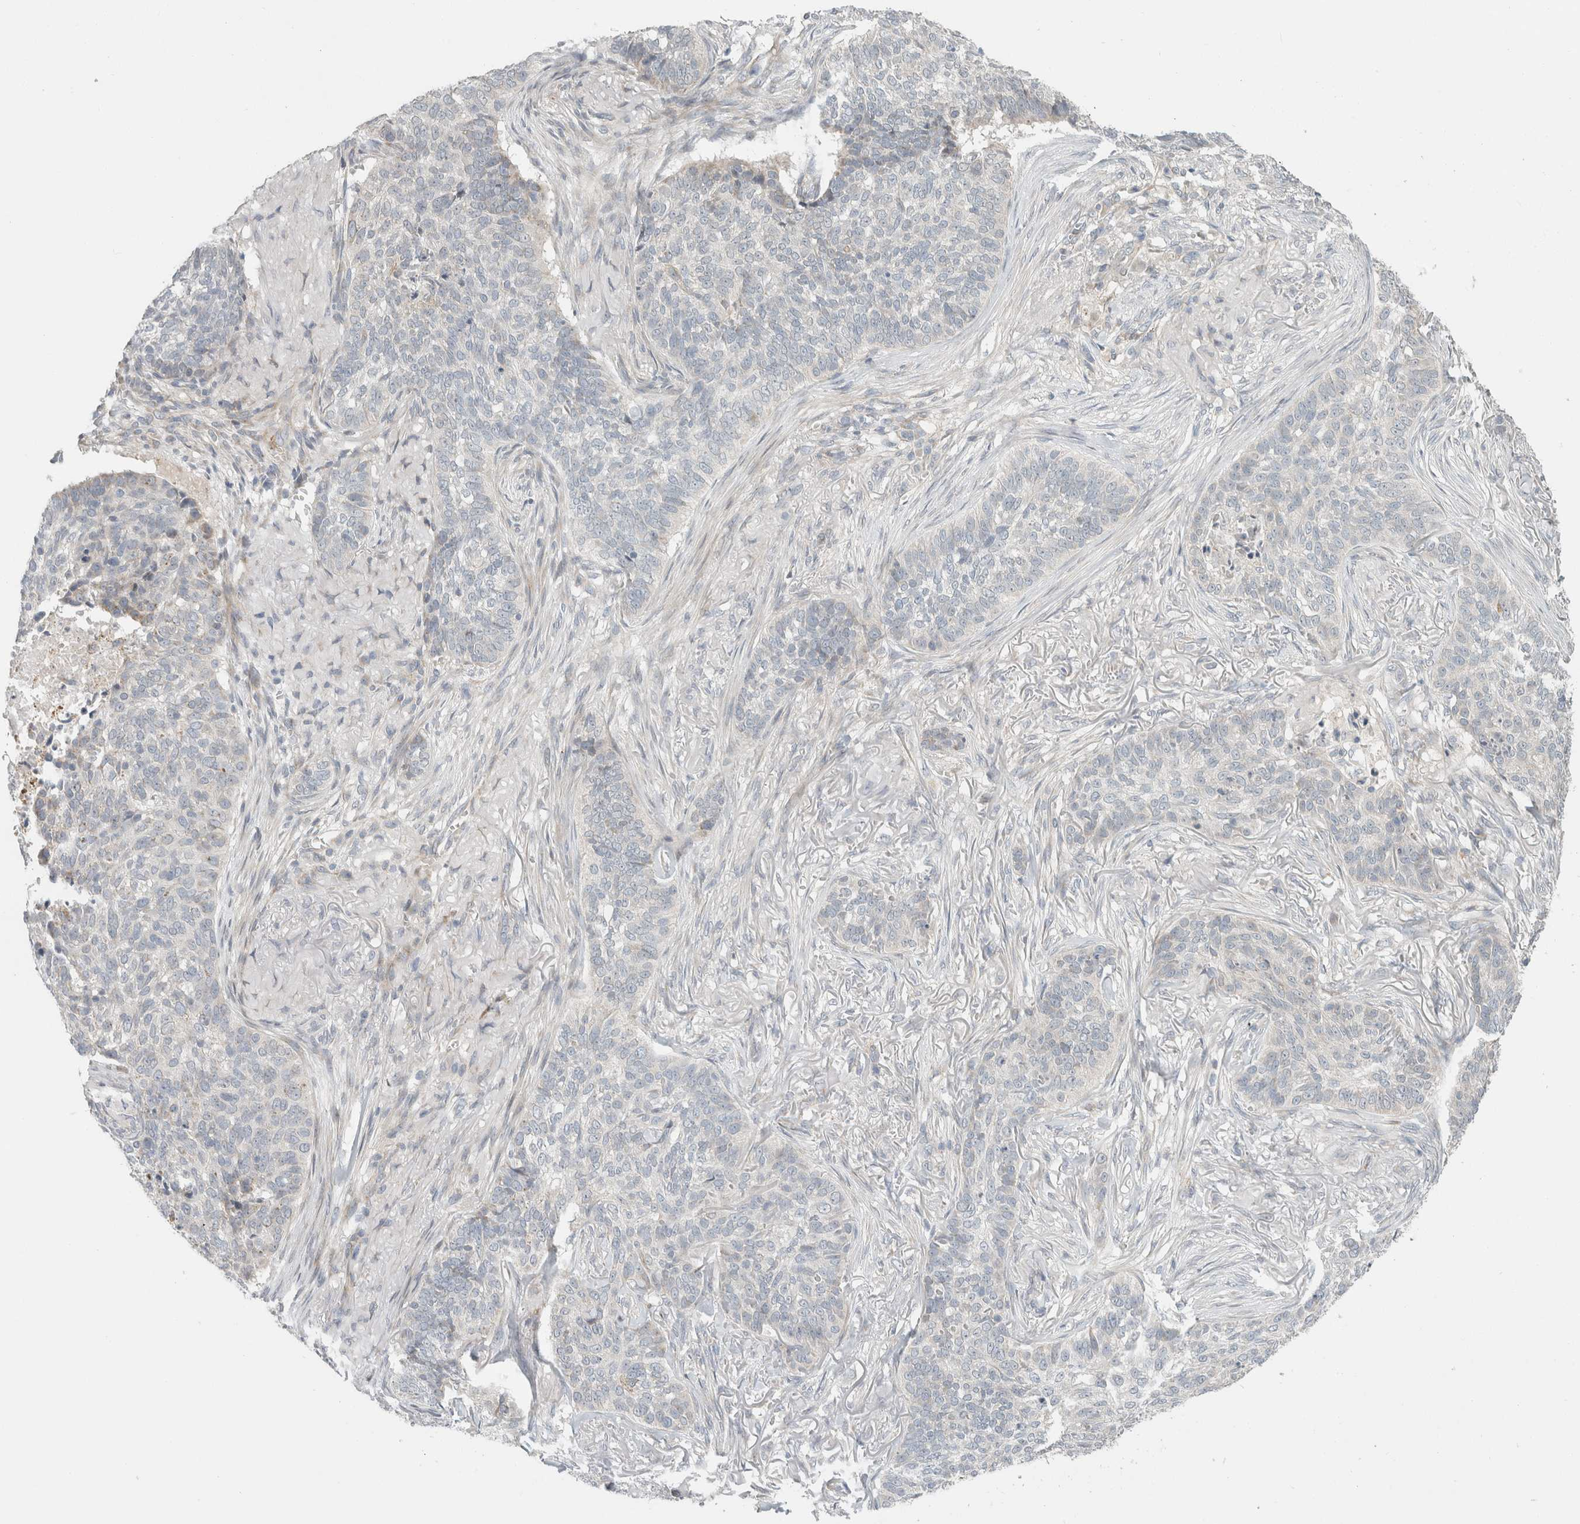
{"staining": {"intensity": "negative", "quantity": "none", "location": "none"}, "tissue": "skin cancer", "cell_type": "Tumor cells", "image_type": "cancer", "snomed": [{"axis": "morphology", "description": "Basal cell carcinoma"}, {"axis": "topography", "description": "Skin"}], "caption": "Skin cancer stained for a protein using immunohistochemistry (IHC) displays no staining tumor cells.", "gene": "KPNA5", "patient": {"sex": "male", "age": 85}}